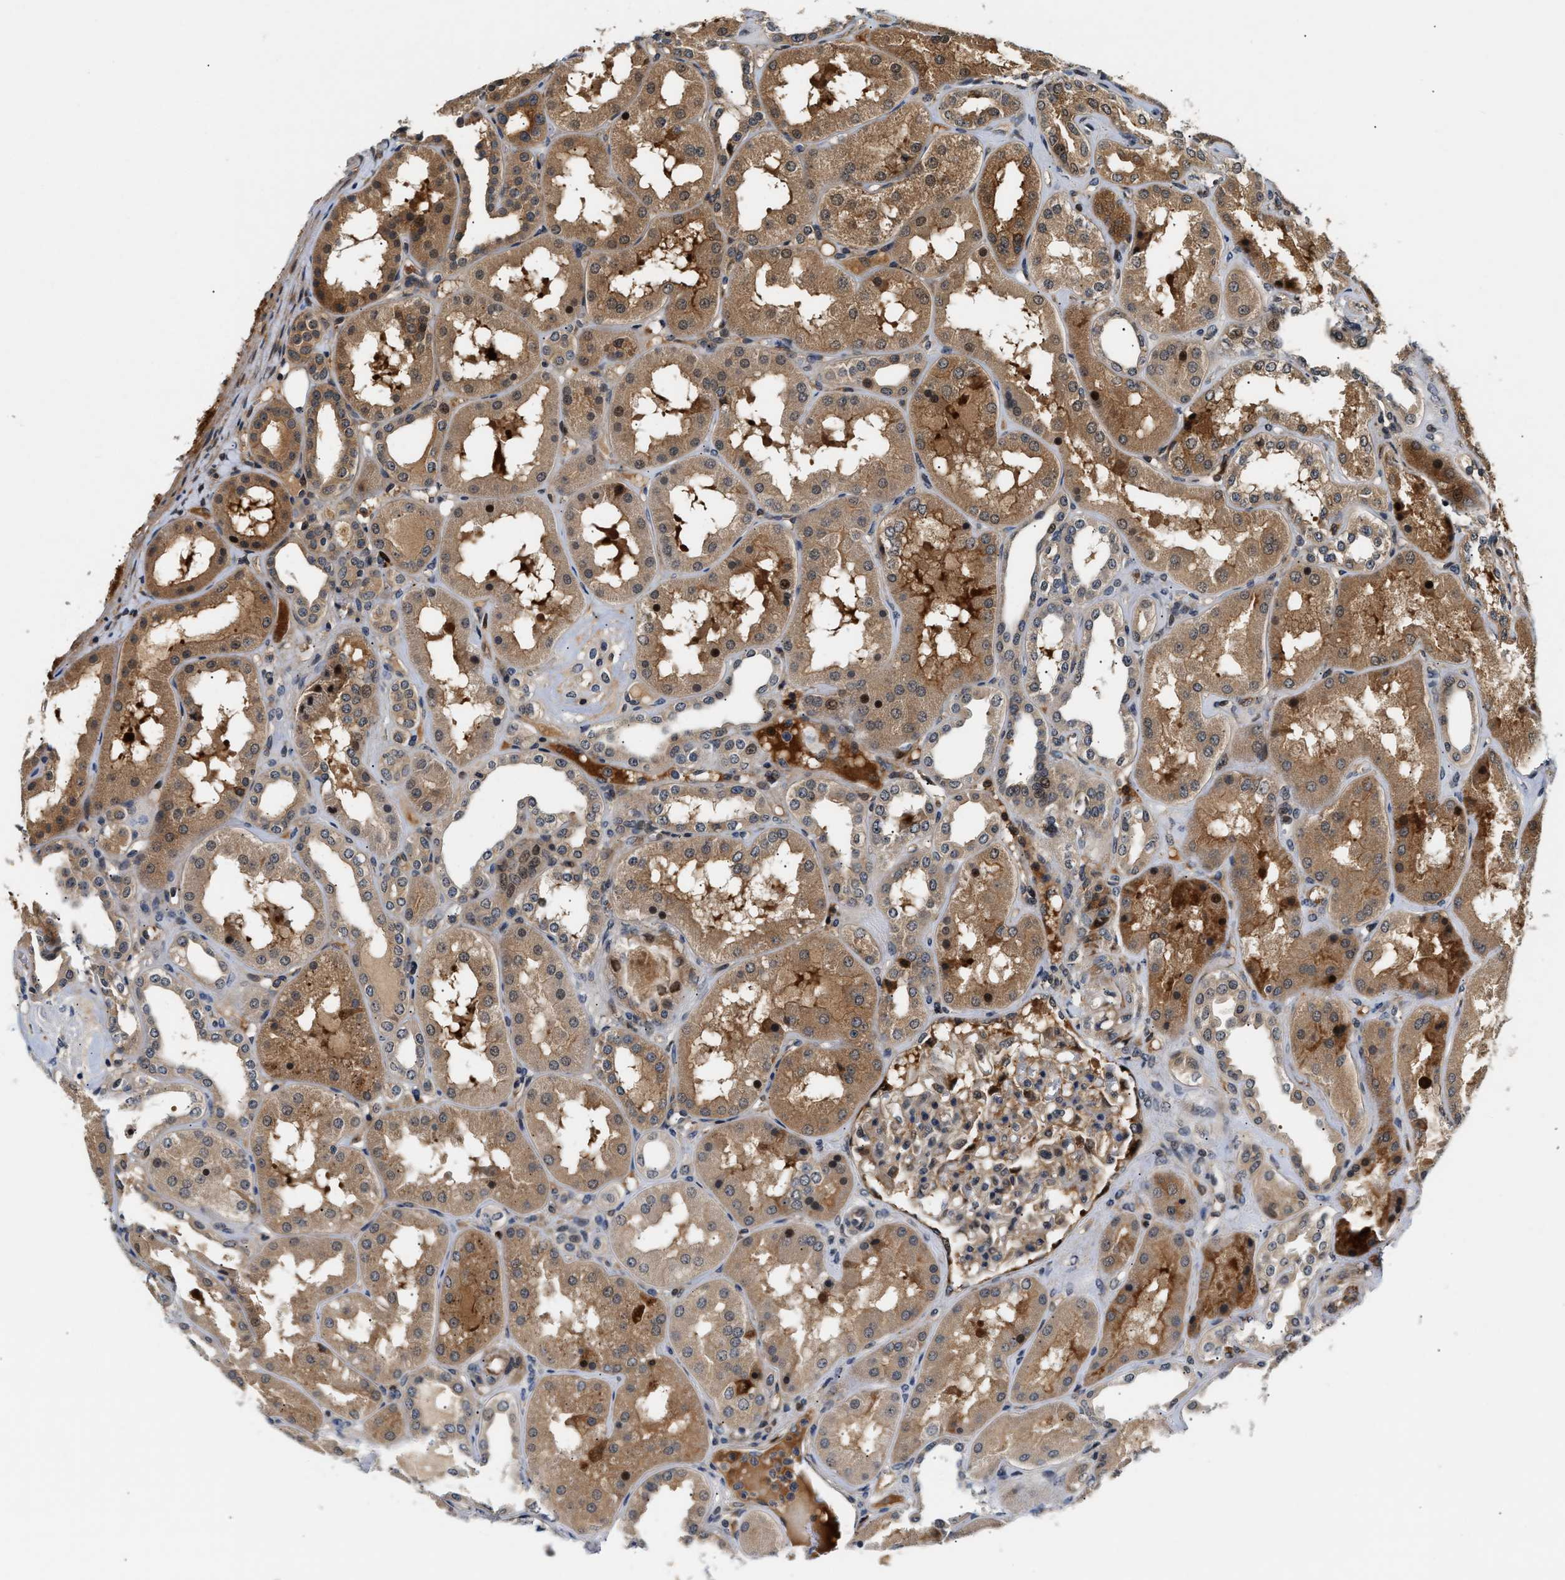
{"staining": {"intensity": "weak", "quantity": "25%-75%", "location": "cytoplasmic/membranous"}, "tissue": "kidney", "cell_type": "Cells in glomeruli", "image_type": "normal", "snomed": [{"axis": "morphology", "description": "Normal tissue, NOS"}, {"axis": "topography", "description": "Kidney"}], "caption": "A micrograph showing weak cytoplasmic/membranous staining in about 25%-75% of cells in glomeruli in benign kidney, as visualized by brown immunohistochemical staining.", "gene": "TUT7", "patient": {"sex": "female", "age": 56}}